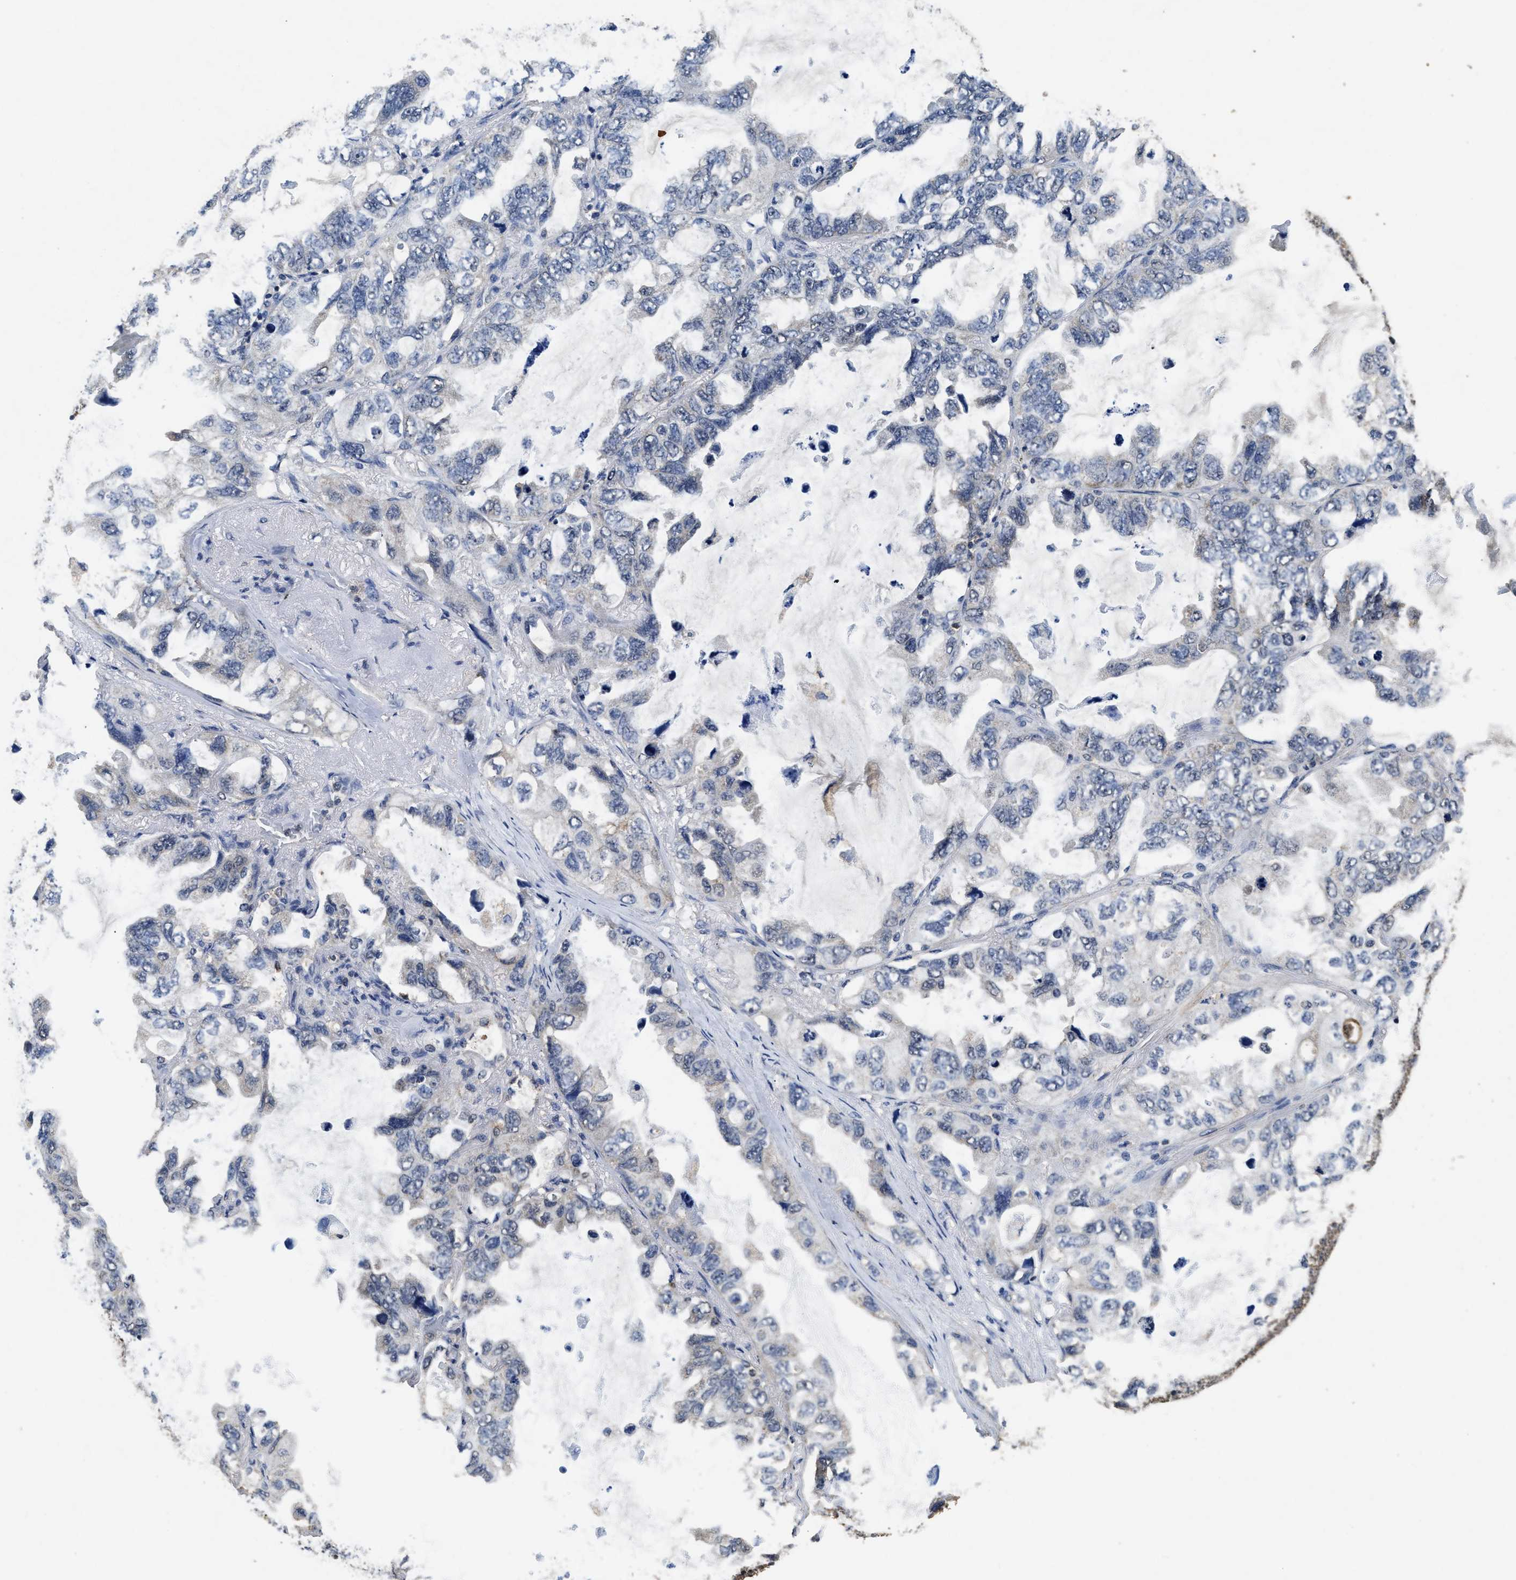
{"staining": {"intensity": "negative", "quantity": "none", "location": "none"}, "tissue": "lung cancer", "cell_type": "Tumor cells", "image_type": "cancer", "snomed": [{"axis": "morphology", "description": "Squamous cell carcinoma, NOS"}, {"axis": "topography", "description": "Lung"}], "caption": "DAB immunohistochemical staining of lung squamous cell carcinoma displays no significant positivity in tumor cells. (DAB immunohistochemistry (IHC) visualized using brightfield microscopy, high magnification).", "gene": "ACAT2", "patient": {"sex": "female", "age": 73}}